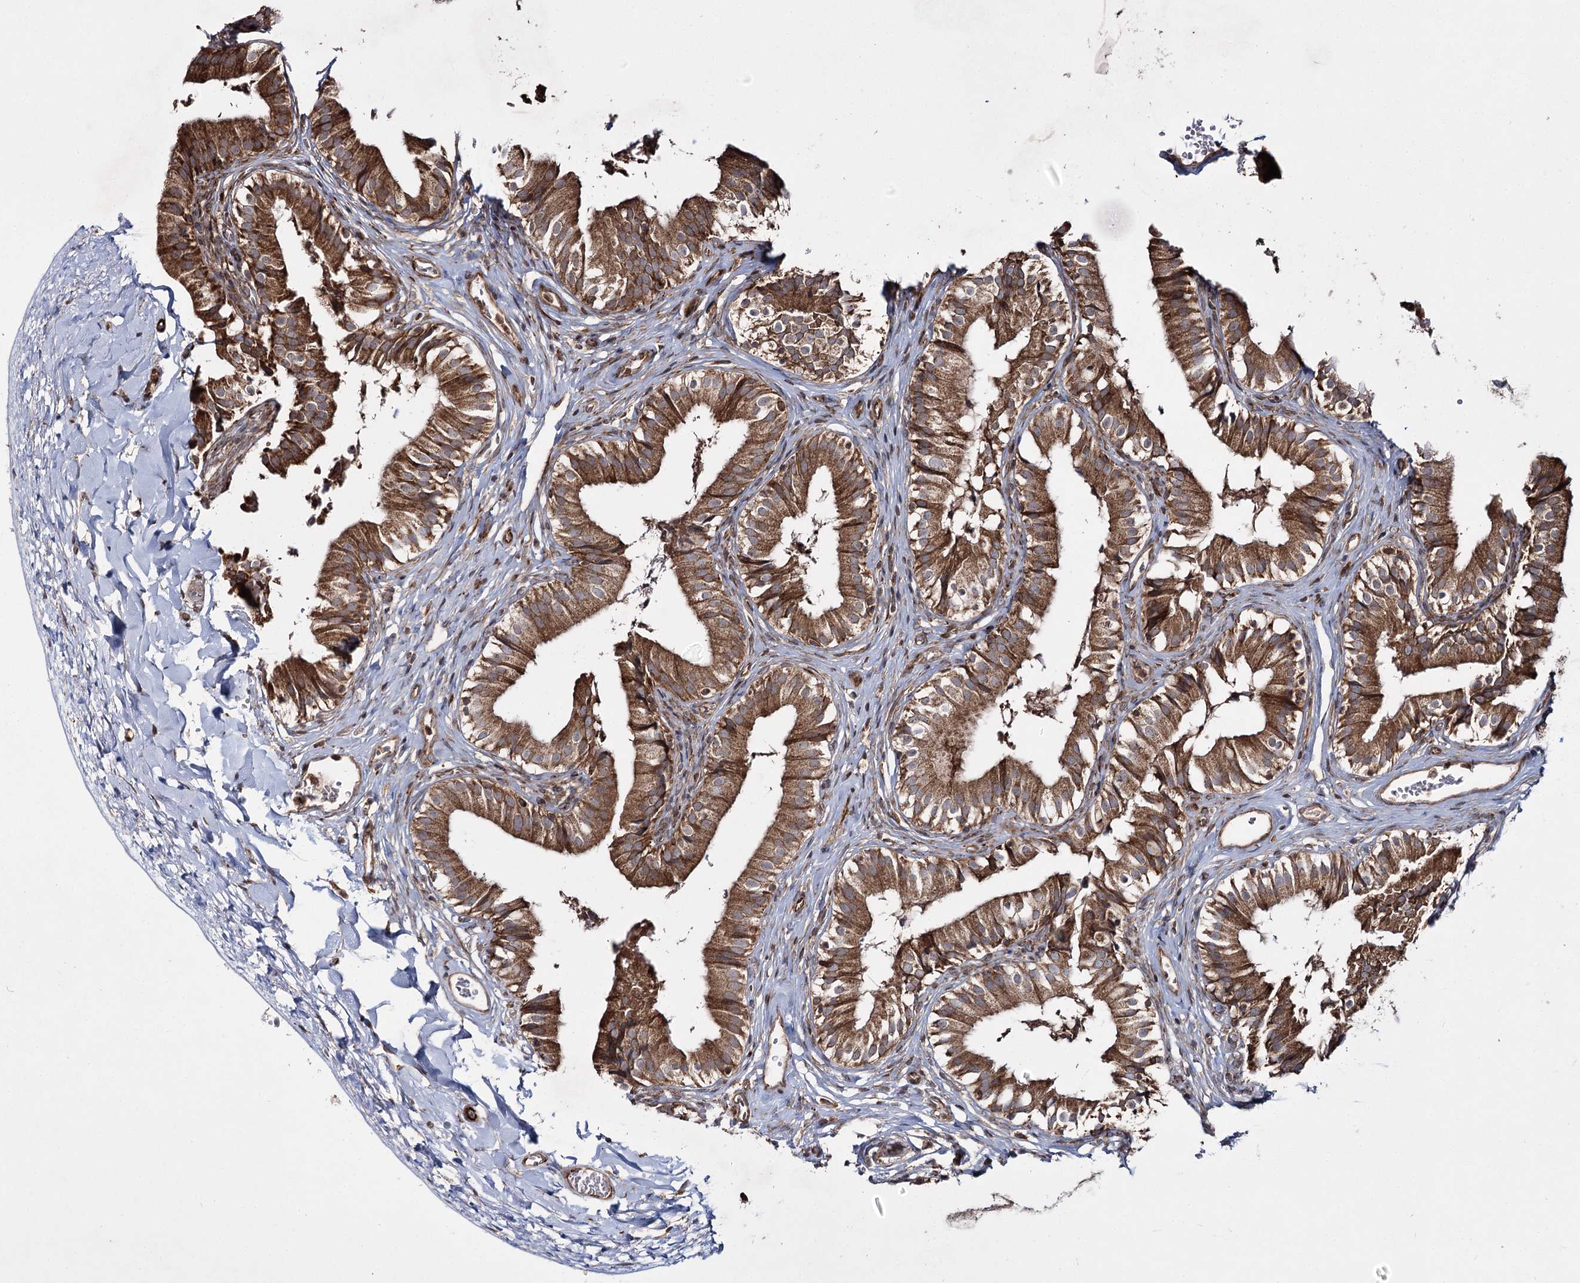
{"staining": {"intensity": "strong", "quantity": ">75%", "location": "cytoplasmic/membranous"}, "tissue": "gallbladder", "cell_type": "Glandular cells", "image_type": "normal", "snomed": [{"axis": "morphology", "description": "Normal tissue, NOS"}, {"axis": "topography", "description": "Gallbladder"}], "caption": "Immunohistochemical staining of normal human gallbladder demonstrates high levels of strong cytoplasmic/membranous expression in approximately >75% of glandular cells. The staining is performed using DAB (3,3'-diaminobenzidine) brown chromogen to label protein expression. The nuclei are counter-stained blue using hematoxylin.", "gene": "HECTD2", "patient": {"sex": "female", "age": 47}}